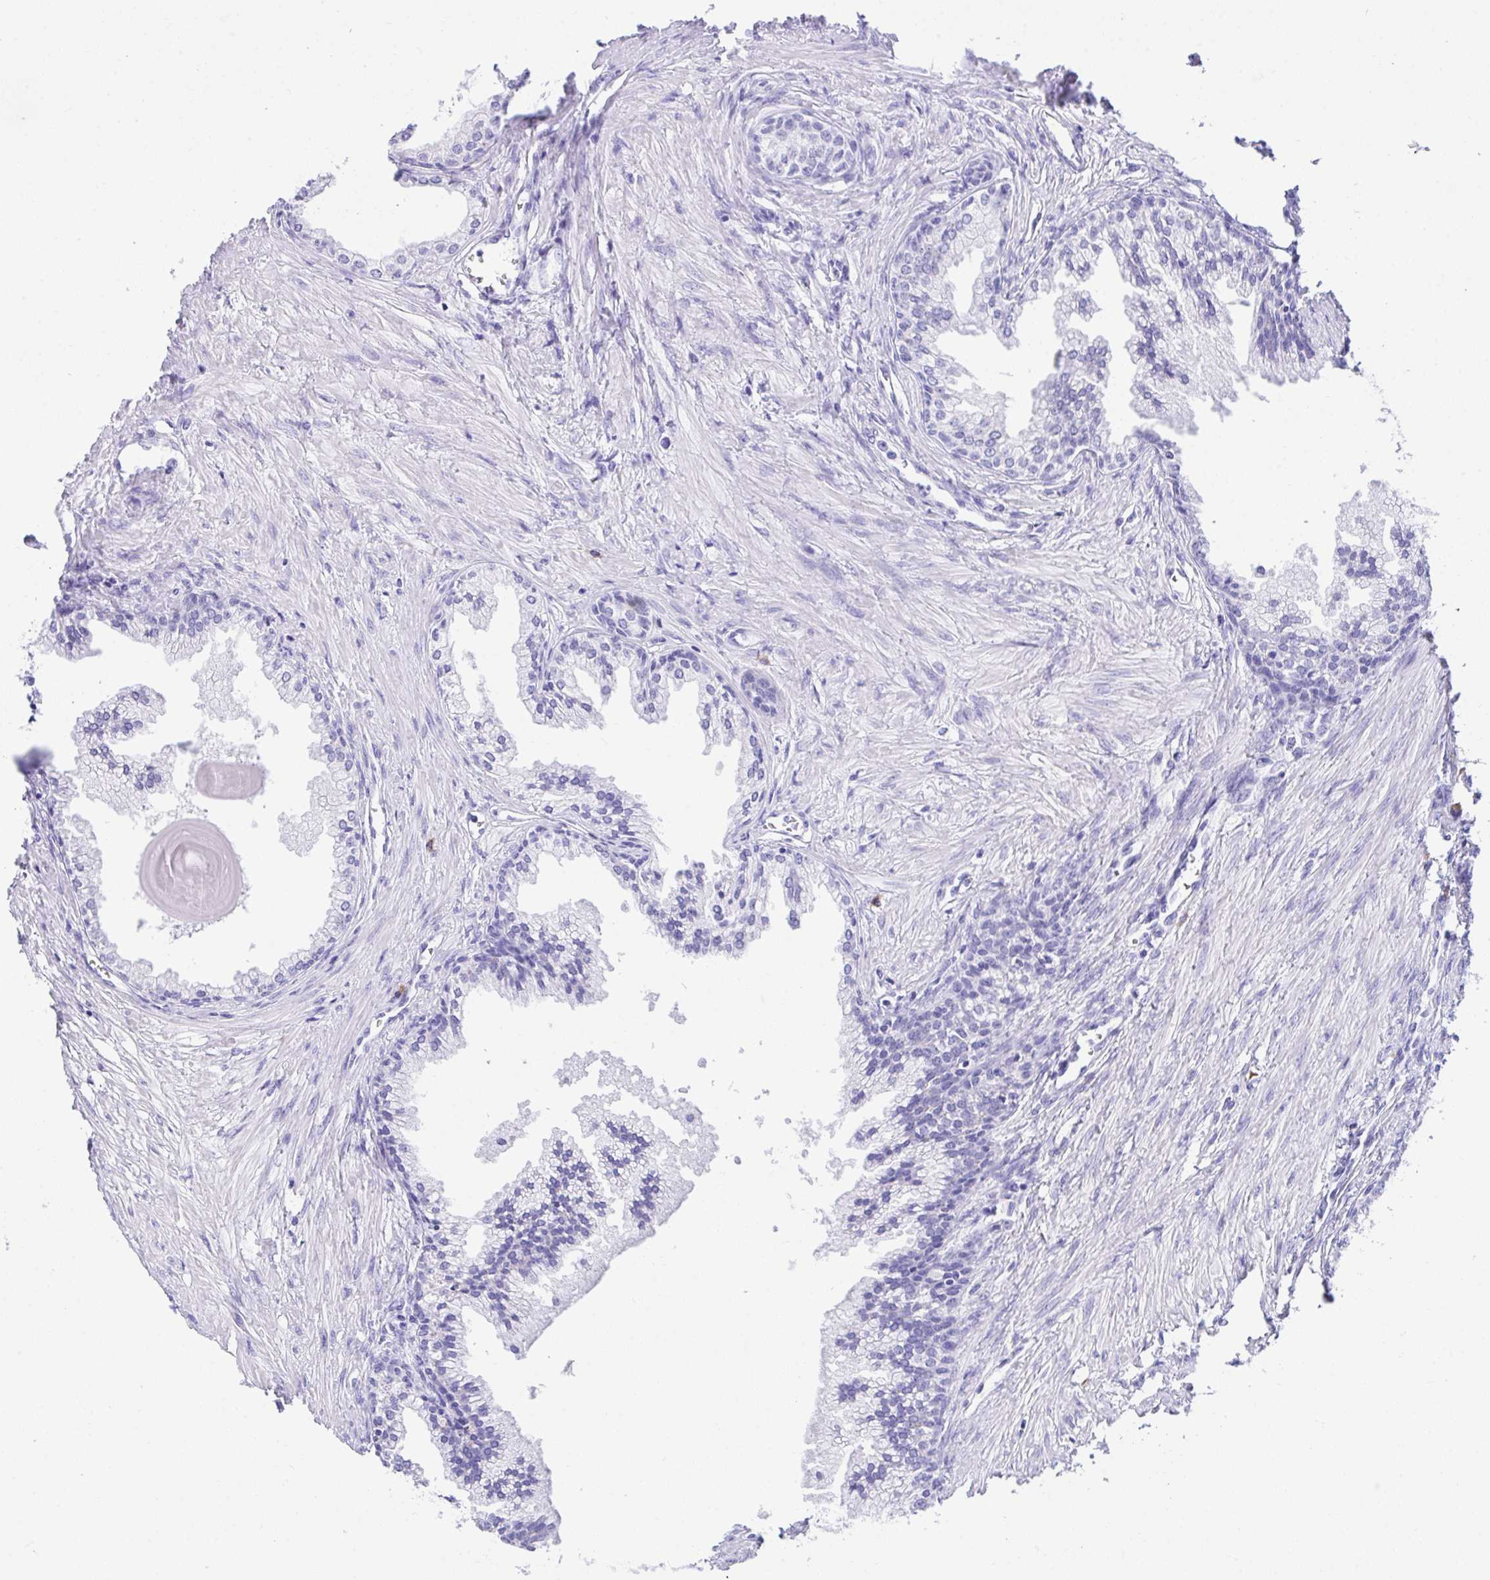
{"staining": {"intensity": "negative", "quantity": "none", "location": "none"}, "tissue": "prostate cancer", "cell_type": "Tumor cells", "image_type": "cancer", "snomed": [{"axis": "morphology", "description": "Adenocarcinoma, High grade"}, {"axis": "topography", "description": "Prostate"}], "caption": "DAB (3,3'-diaminobenzidine) immunohistochemical staining of prostate cancer (adenocarcinoma (high-grade)) shows no significant positivity in tumor cells.", "gene": "BEST4", "patient": {"sex": "male", "age": 68}}